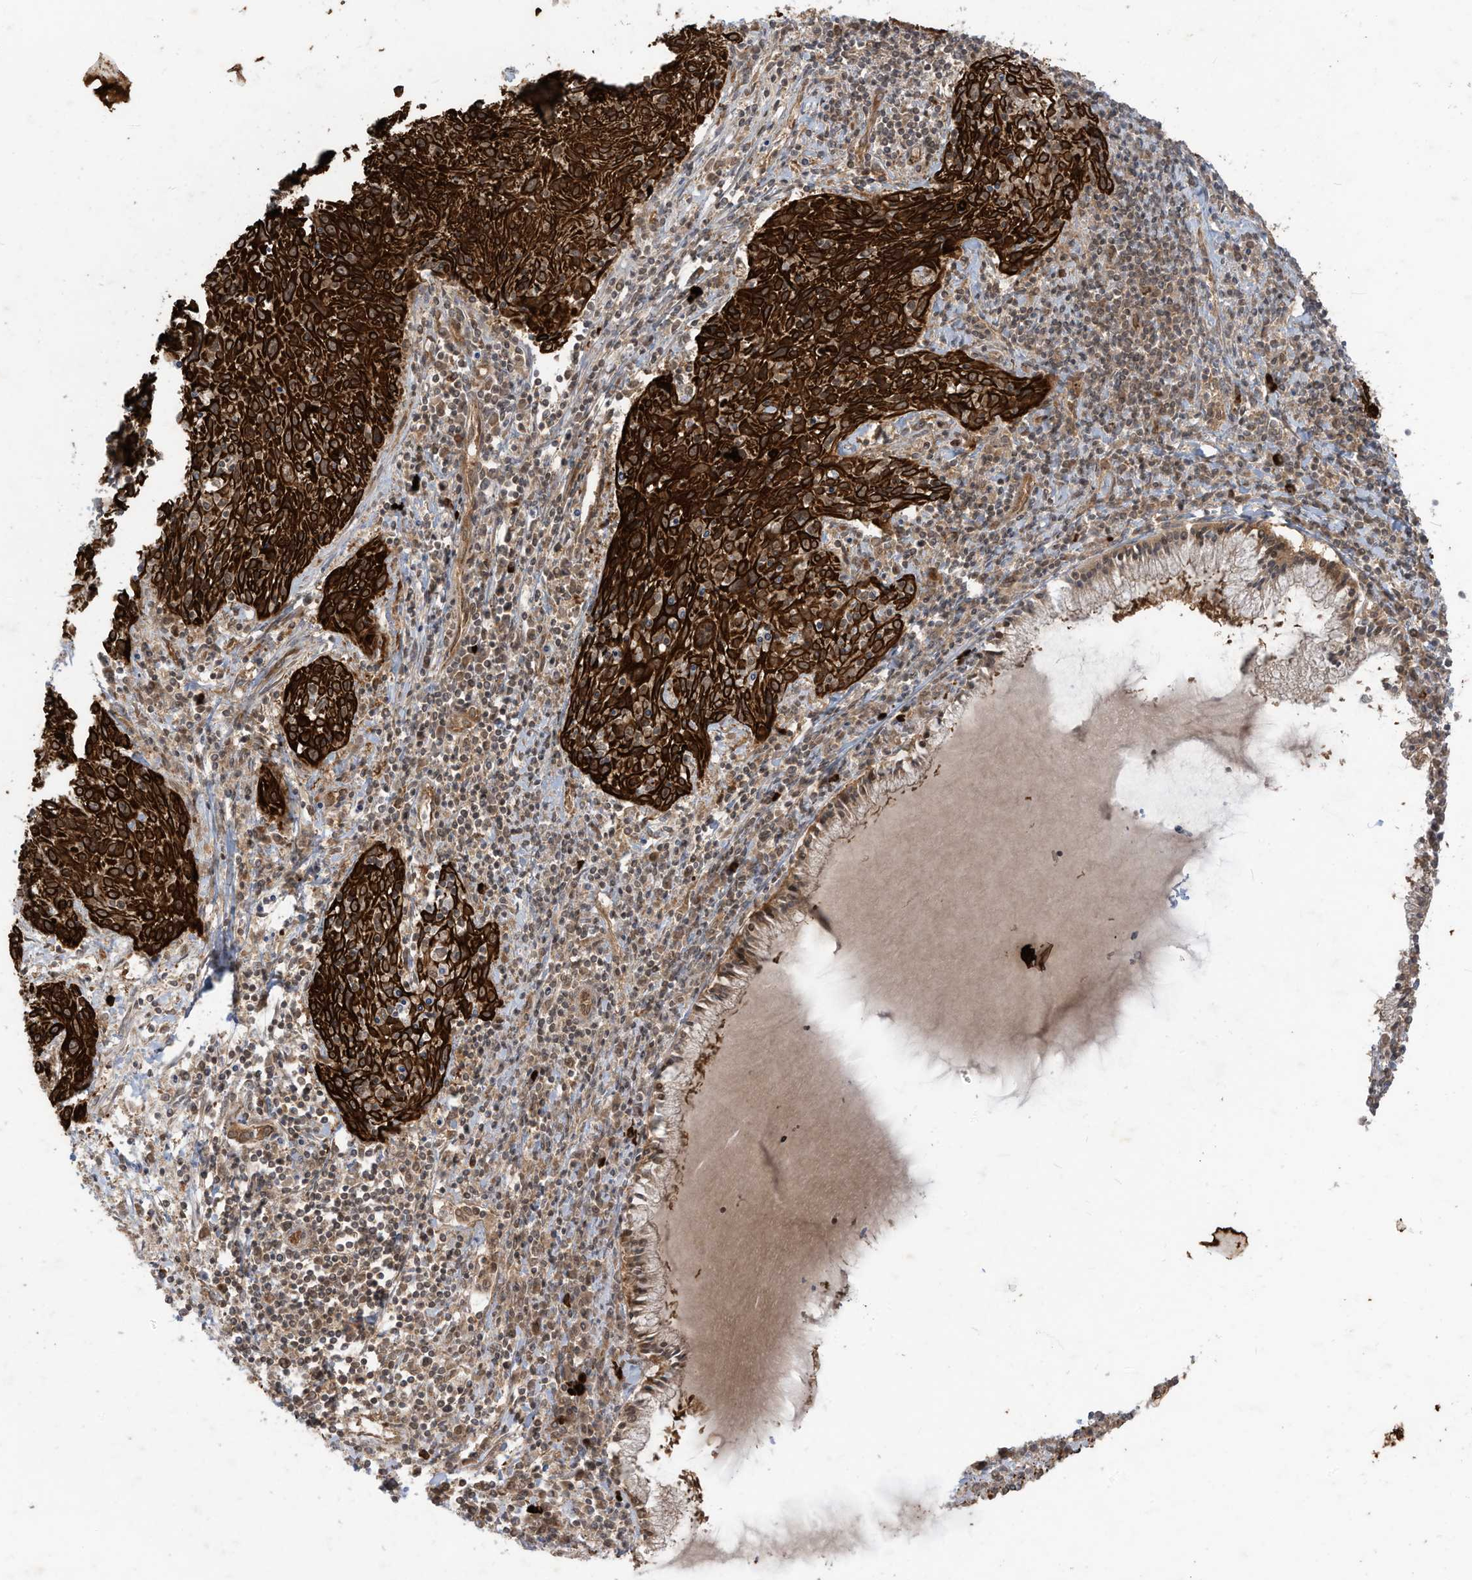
{"staining": {"intensity": "strong", "quantity": ">75%", "location": "cytoplasmic/membranous"}, "tissue": "cervical cancer", "cell_type": "Tumor cells", "image_type": "cancer", "snomed": [{"axis": "morphology", "description": "Squamous cell carcinoma, NOS"}, {"axis": "topography", "description": "Cervix"}], "caption": "Brown immunohistochemical staining in cervical cancer (squamous cell carcinoma) demonstrates strong cytoplasmic/membranous positivity in approximately >75% of tumor cells. (IHC, brightfield microscopy, high magnification).", "gene": "TRIM67", "patient": {"sex": "female", "age": 51}}